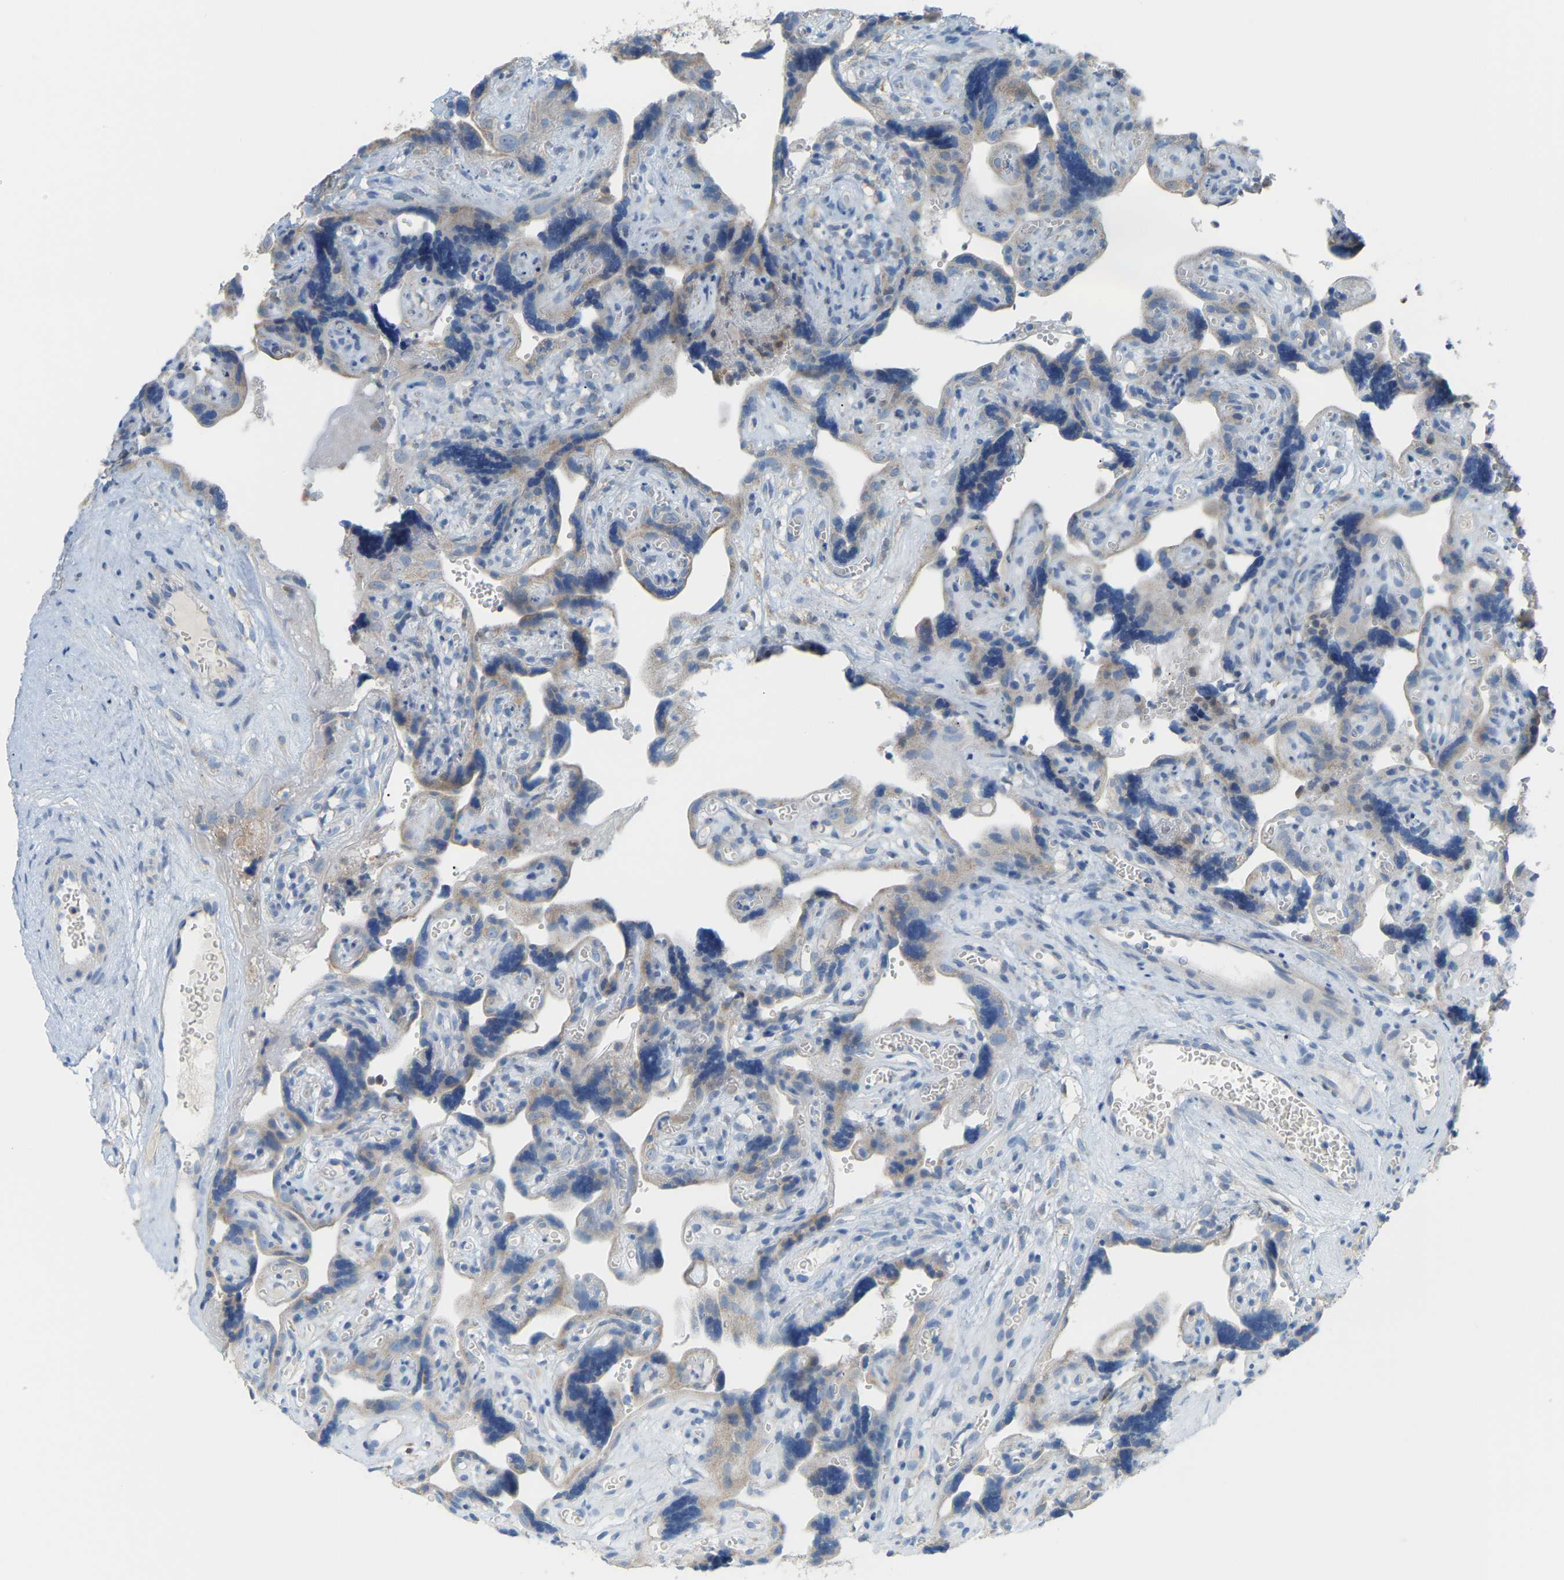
{"staining": {"intensity": "negative", "quantity": "none", "location": "none"}, "tissue": "placenta", "cell_type": "Decidual cells", "image_type": "normal", "snomed": [{"axis": "morphology", "description": "Normal tissue, NOS"}, {"axis": "topography", "description": "Placenta"}], "caption": "Immunohistochemistry (IHC) image of unremarkable placenta stained for a protein (brown), which displays no staining in decidual cells.", "gene": "CROT", "patient": {"sex": "female", "age": 30}}